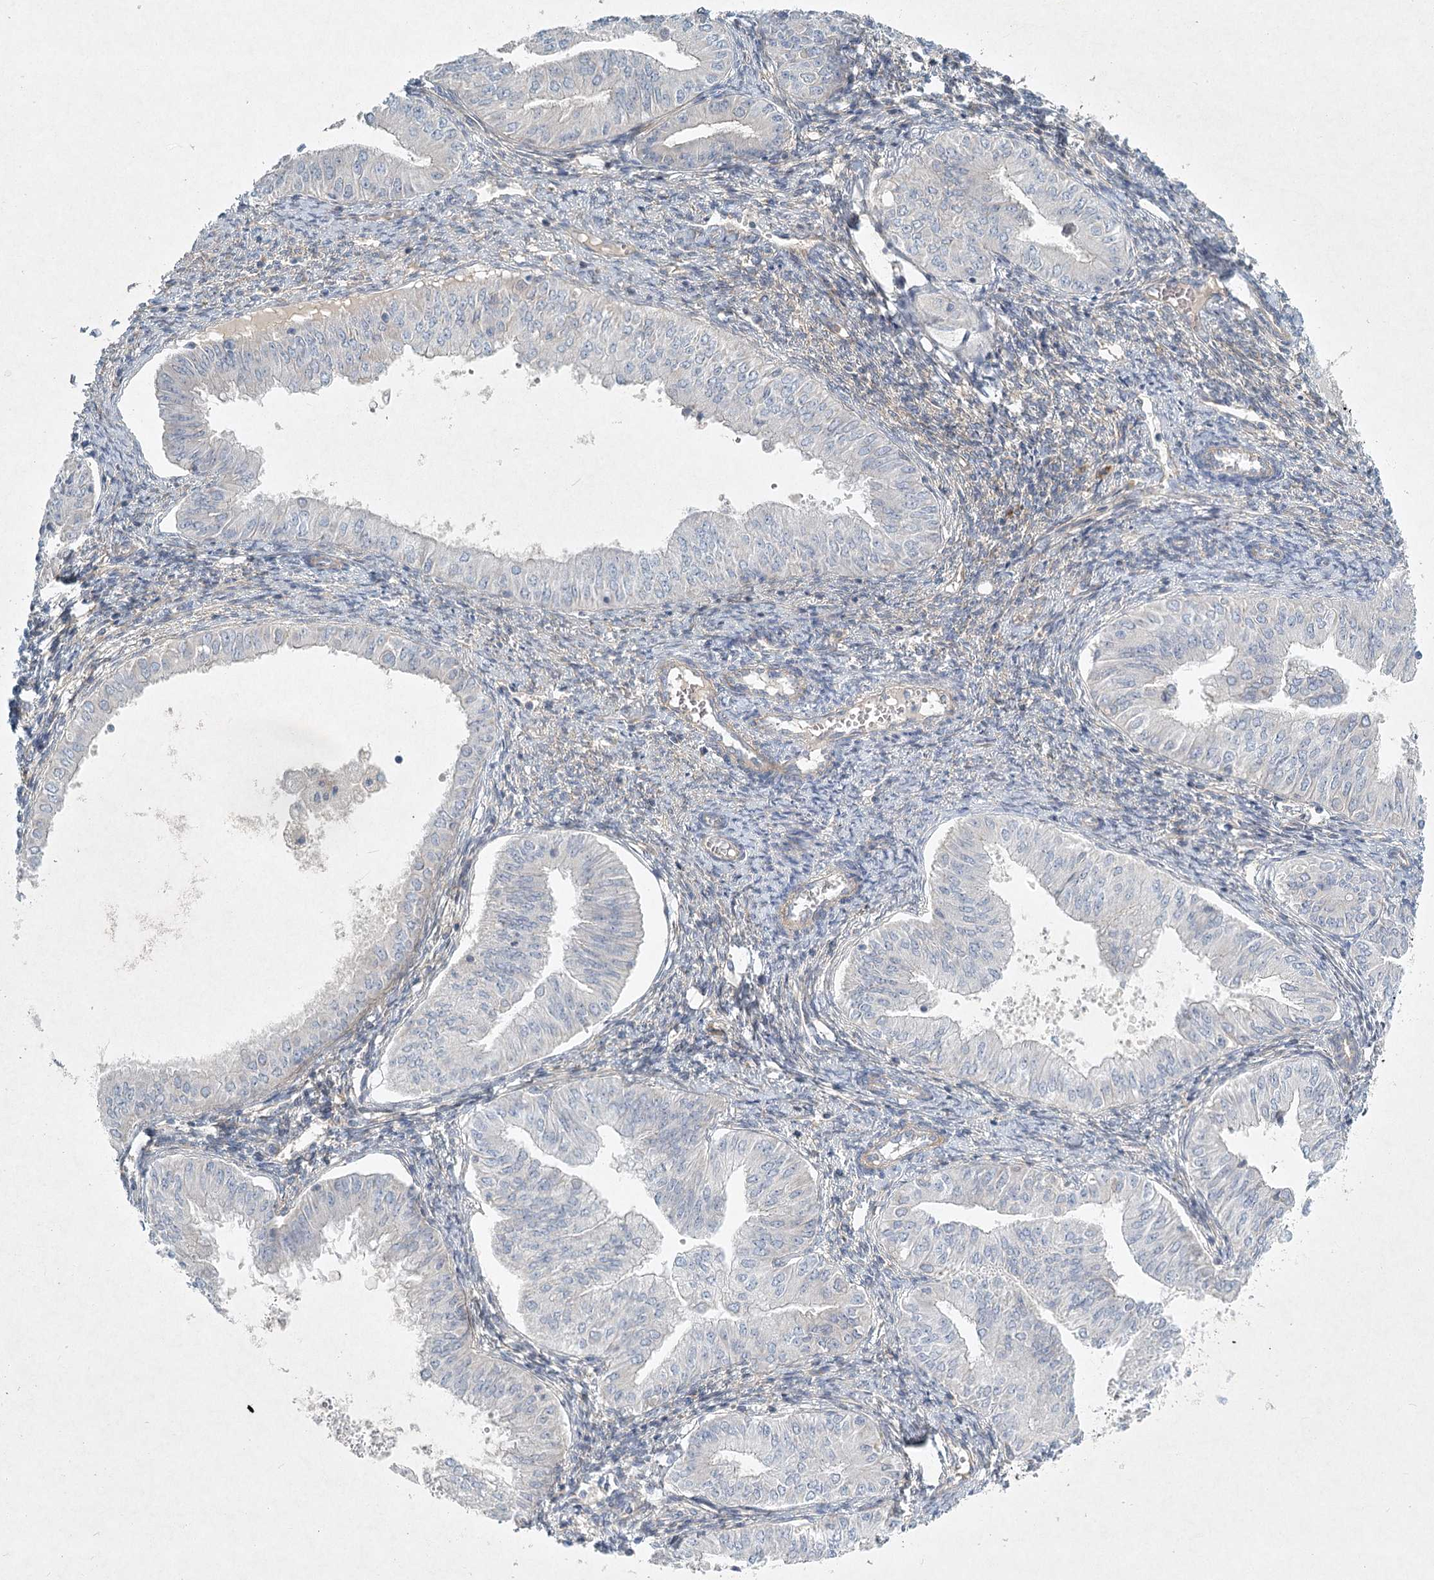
{"staining": {"intensity": "negative", "quantity": "none", "location": "none"}, "tissue": "endometrial cancer", "cell_type": "Tumor cells", "image_type": "cancer", "snomed": [{"axis": "morphology", "description": "Normal tissue, NOS"}, {"axis": "morphology", "description": "Adenocarcinoma, NOS"}, {"axis": "topography", "description": "Endometrium"}], "caption": "An image of human endometrial adenocarcinoma is negative for staining in tumor cells. (DAB immunohistochemistry visualized using brightfield microscopy, high magnification).", "gene": "DNMBP", "patient": {"sex": "female", "age": 53}}